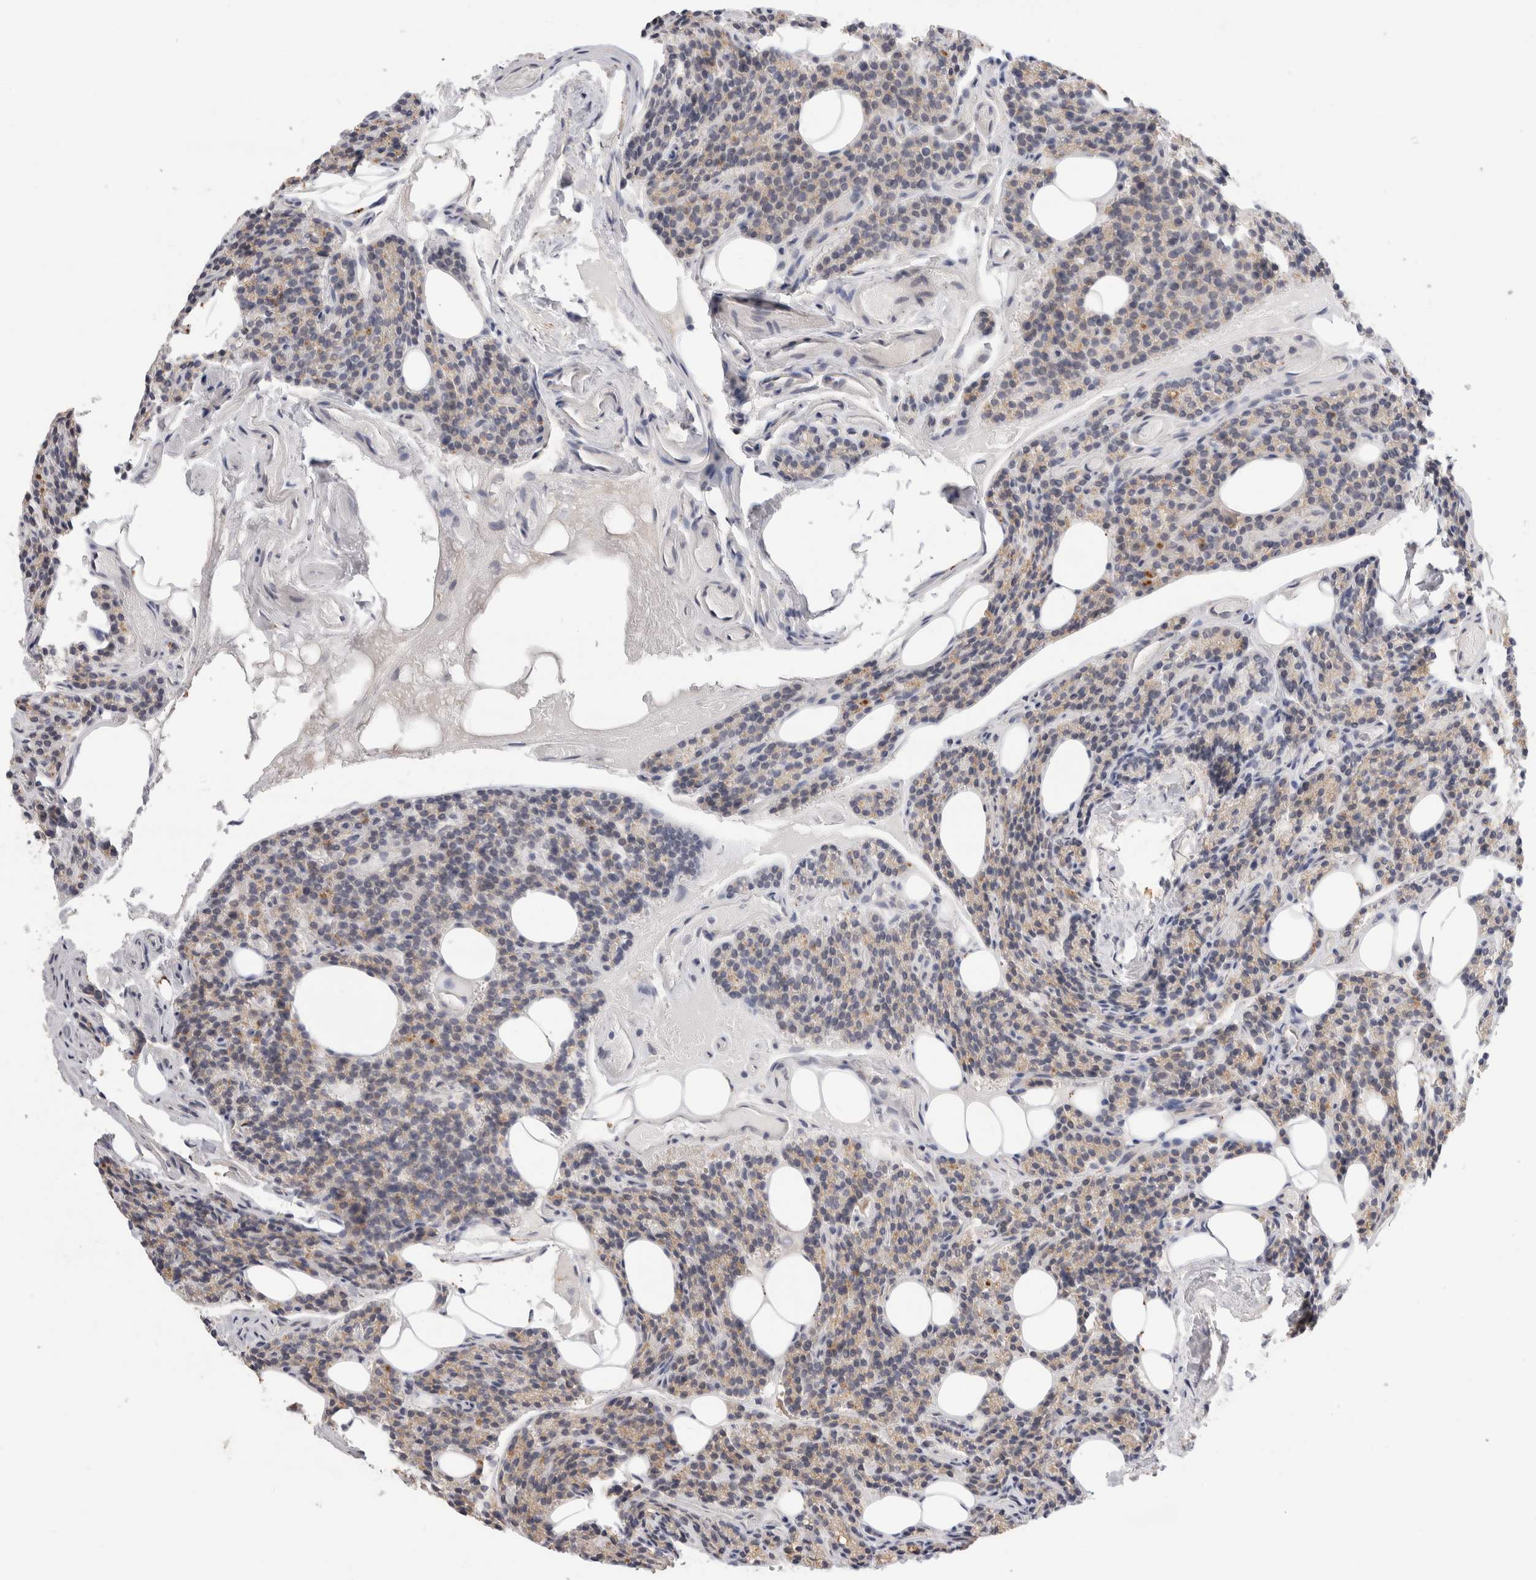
{"staining": {"intensity": "weak", "quantity": "25%-75%", "location": "cytoplasmic/membranous"}, "tissue": "parathyroid gland", "cell_type": "Glandular cells", "image_type": "normal", "snomed": [{"axis": "morphology", "description": "Normal tissue, NOS"}, {"axis": "topography", "description": "Parathyroid gland"}], "caption": "Parathyroid gland stained with a brown dye demonstrates weak cytoplasmic/membranous positive staining in about 25%-75% of glandular cells.", "gene": "AFP", "patient": {"sex": "female", "age": 85}}